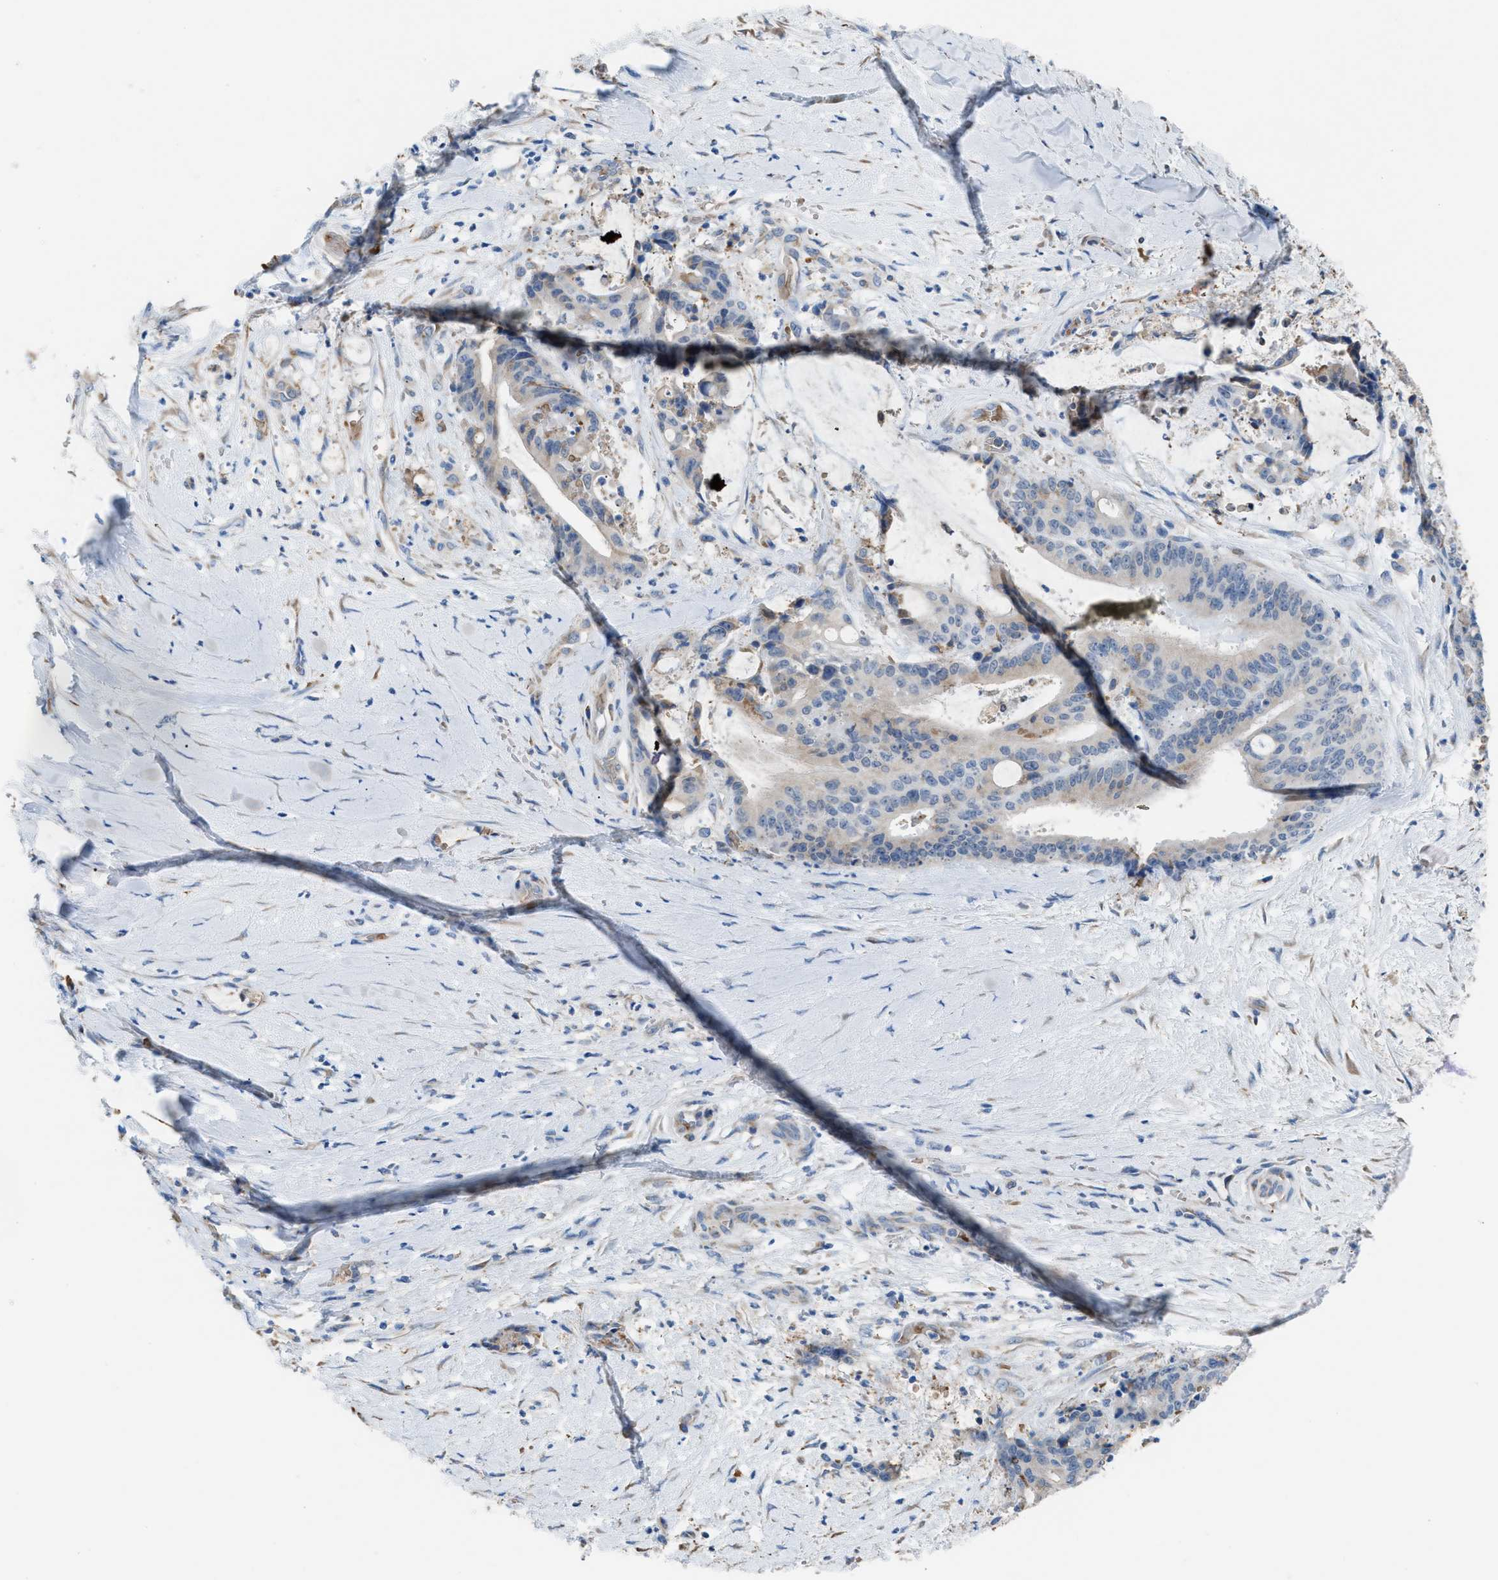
{"staining": {"intensity": "weak", "quantity": "<25%", "location": "cytoplasmic/membranous"}, "tissue": "liver cancer", "cell_type": "Tumor cells", "image_type": "cancer", "snomed": [{"axis": "morphology", "description": "Normal tissue, NOS"}, {"axis": "morphology", "description": "Cholangiocarcinoma"}, {"axis": "topography", "description": "Liver"}, {"axis": "topography", "description": "Peripheral nerve tissue"}], "caption": "DAB immunohistochemical staining of human cholangiocarcinoma (liver) reveals no significant staining in tumor cells. Nuclei are stained in blue.", "gene": "CA3", "patient": {"sex": "female", "age": 73}}